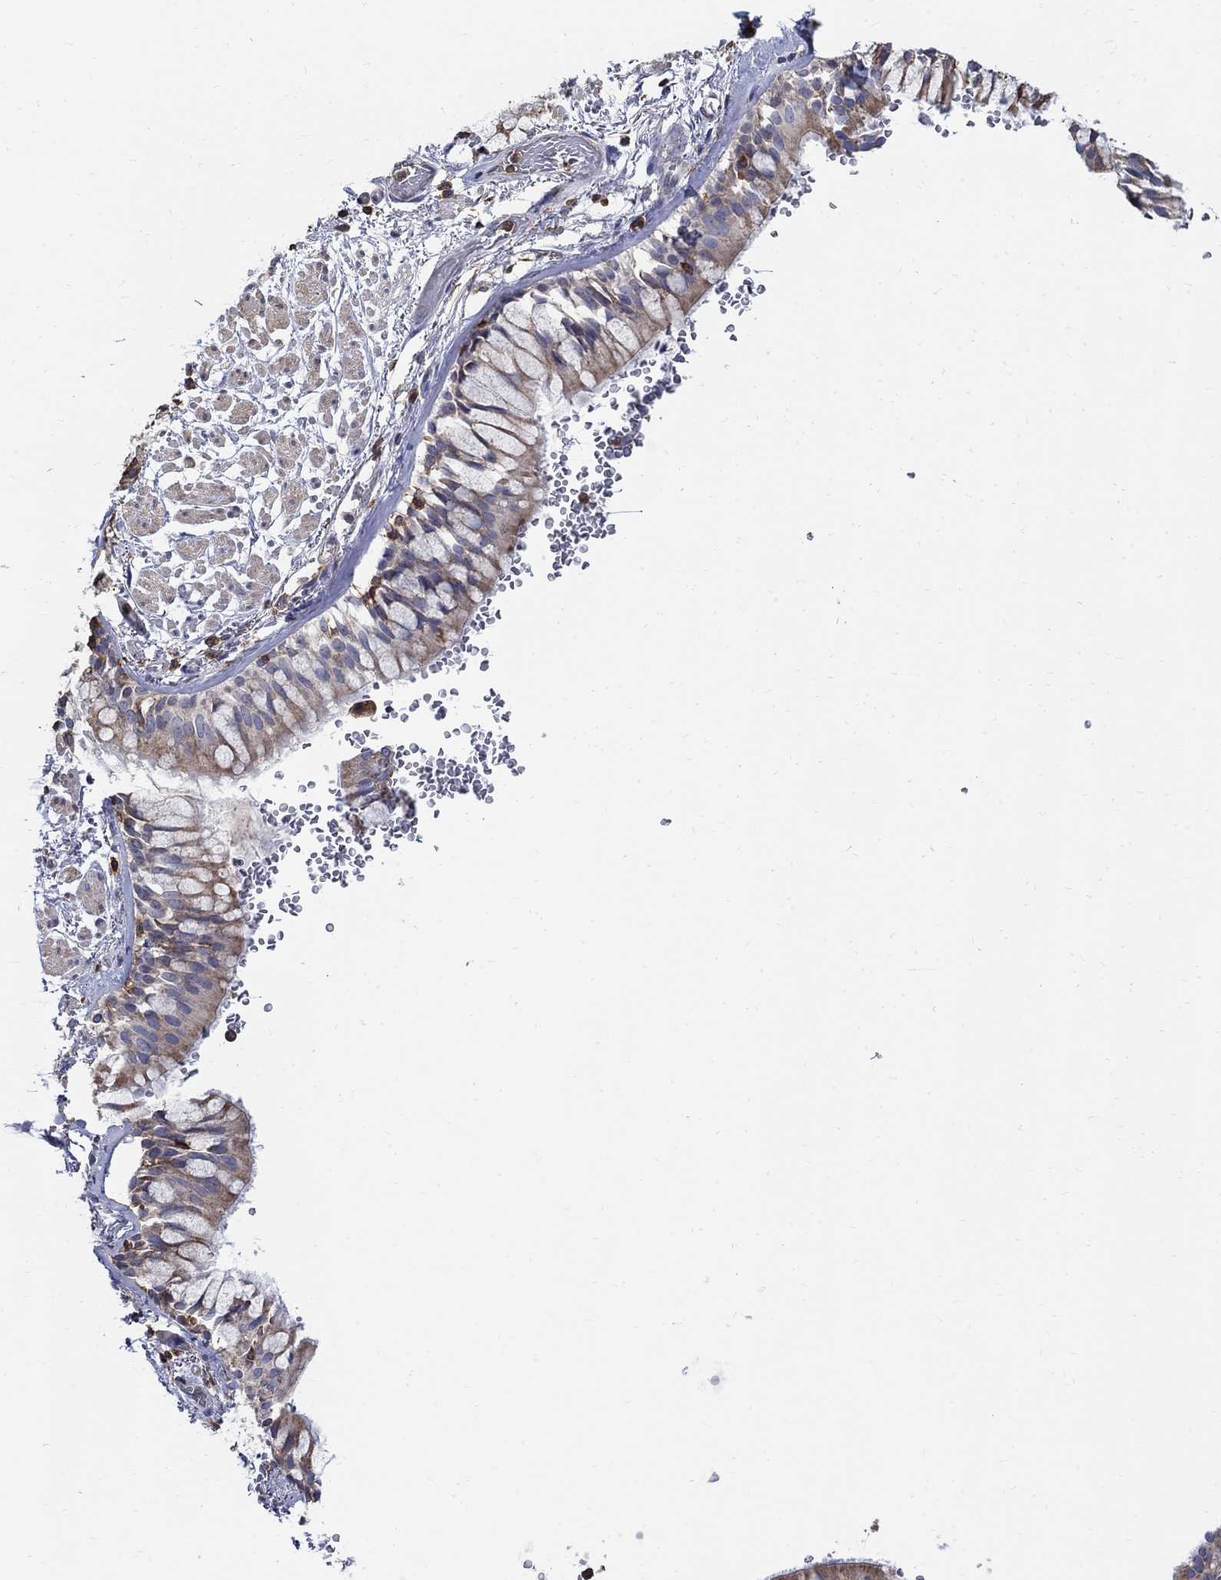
{"staining": {"intensity": "weak", "quantity": "25%-75%", "location": "cytoplasmic/membranous"}, "tissue": "bronchus", "cell_type": "Respiratory epithelial cells", "image_type": "normal", "snomed": [{"axis": "morphology", "description": "Normal tissue, NOS"}, {"axis": "topography", "description": "Bronchus"}, {"axis": "topography", "description": "Lung"}], "caption": "This is a micrograph of IHC staining of benign bronchus, which shows weak positivity in the cytoplasmic/membranous of respiratory epithelial cells.", "gene": "AGAP2", "patient": {"sex": "female", "age": 57}}